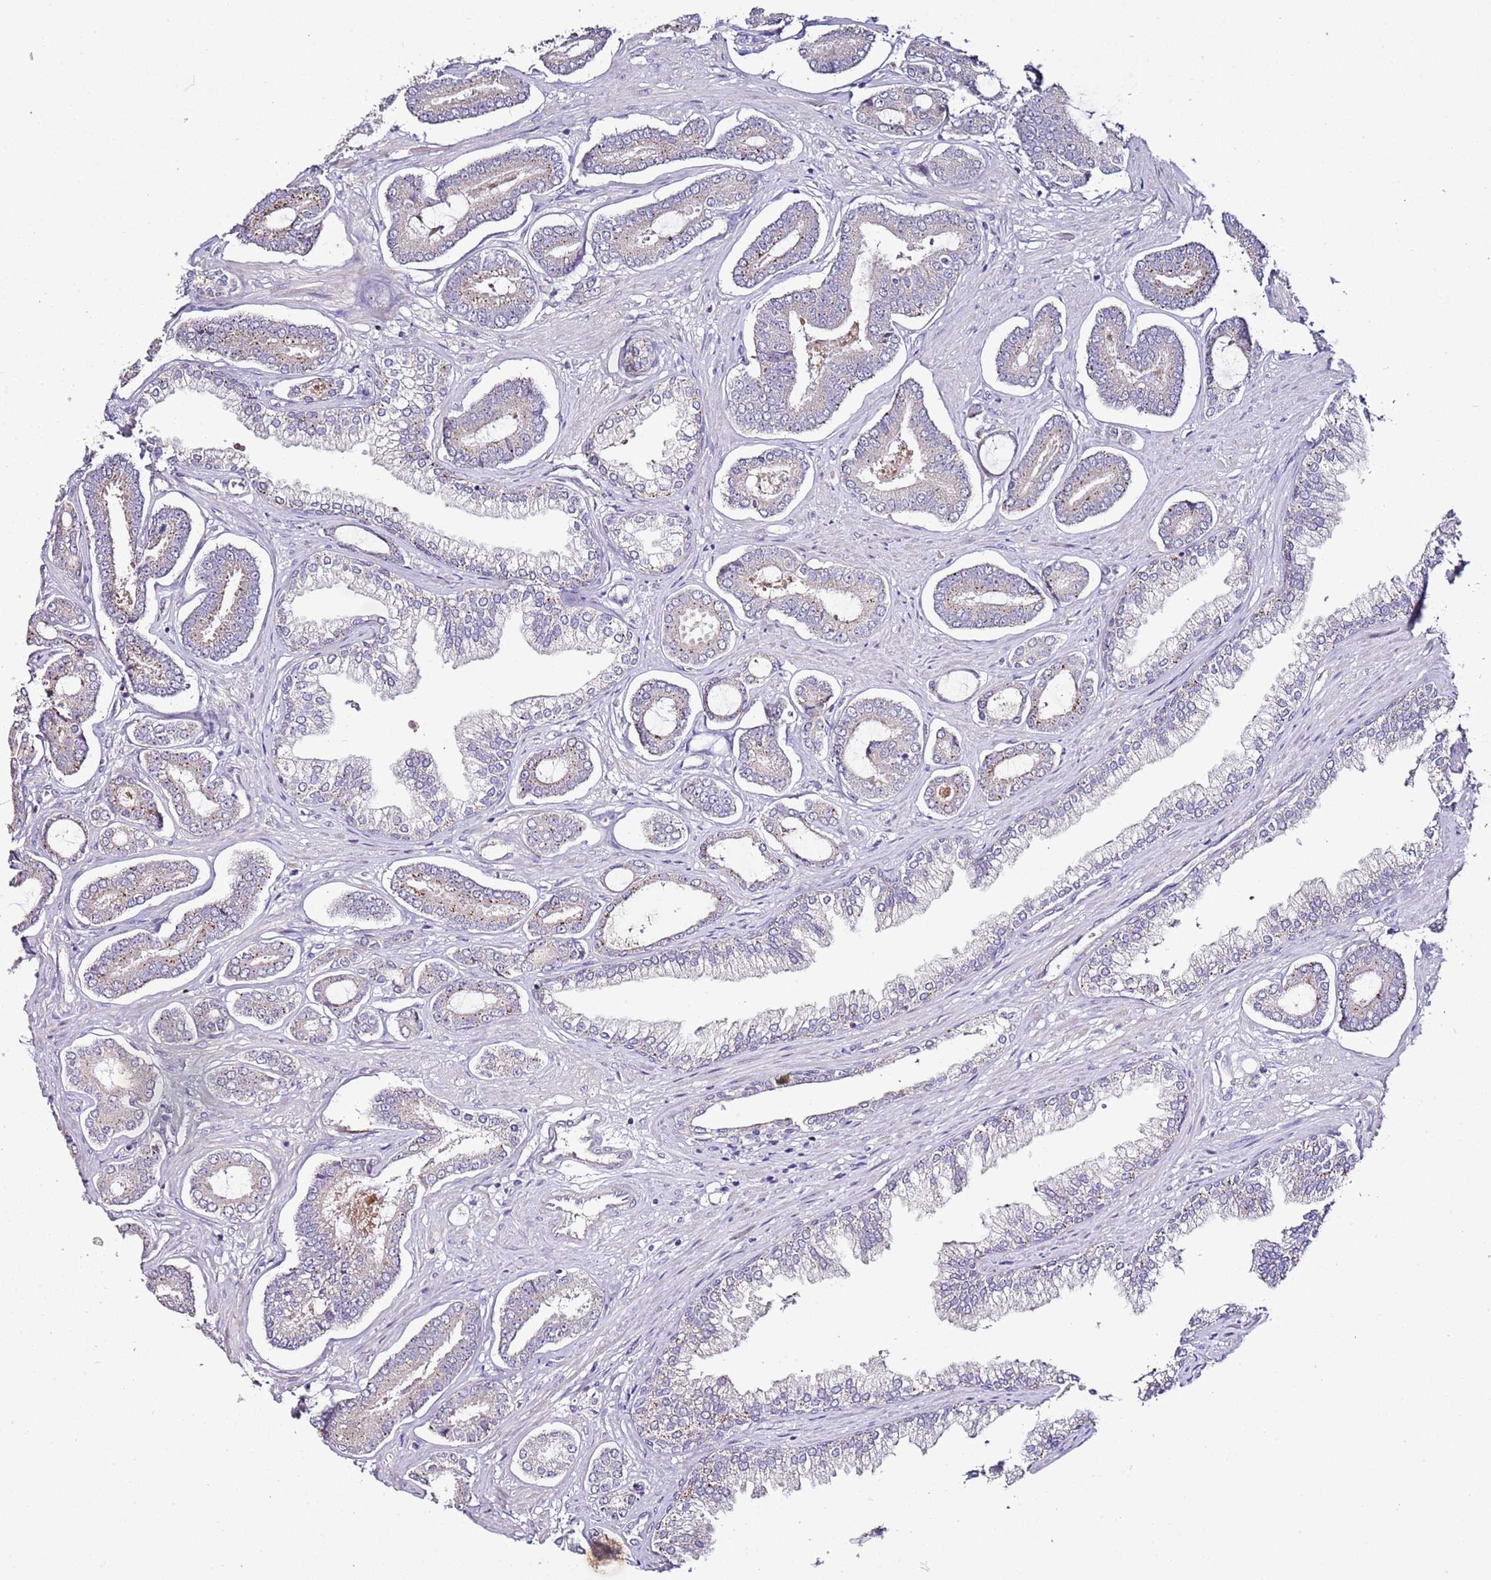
{"staining": {"intensity": "weak", "quantity": "<25%", "location": "cytoplasmic/membranous"}, "tissue": "prostate cancer", "cell_type": "Tumor cells", "image_type": "cancer", "snomed": [{"axis": "morphology", "description": "Adenocarcinoma, NOS"}, {"axis": "topography", "description": "Prostate and seminal vesicle, NOS"}], "caption": "Human prostate cancer stained for a protein using immunohistochemistry displays no staining in tumor cells.", "gene": "FAM20A", "patient": {"sex": "male", "age": 76}}